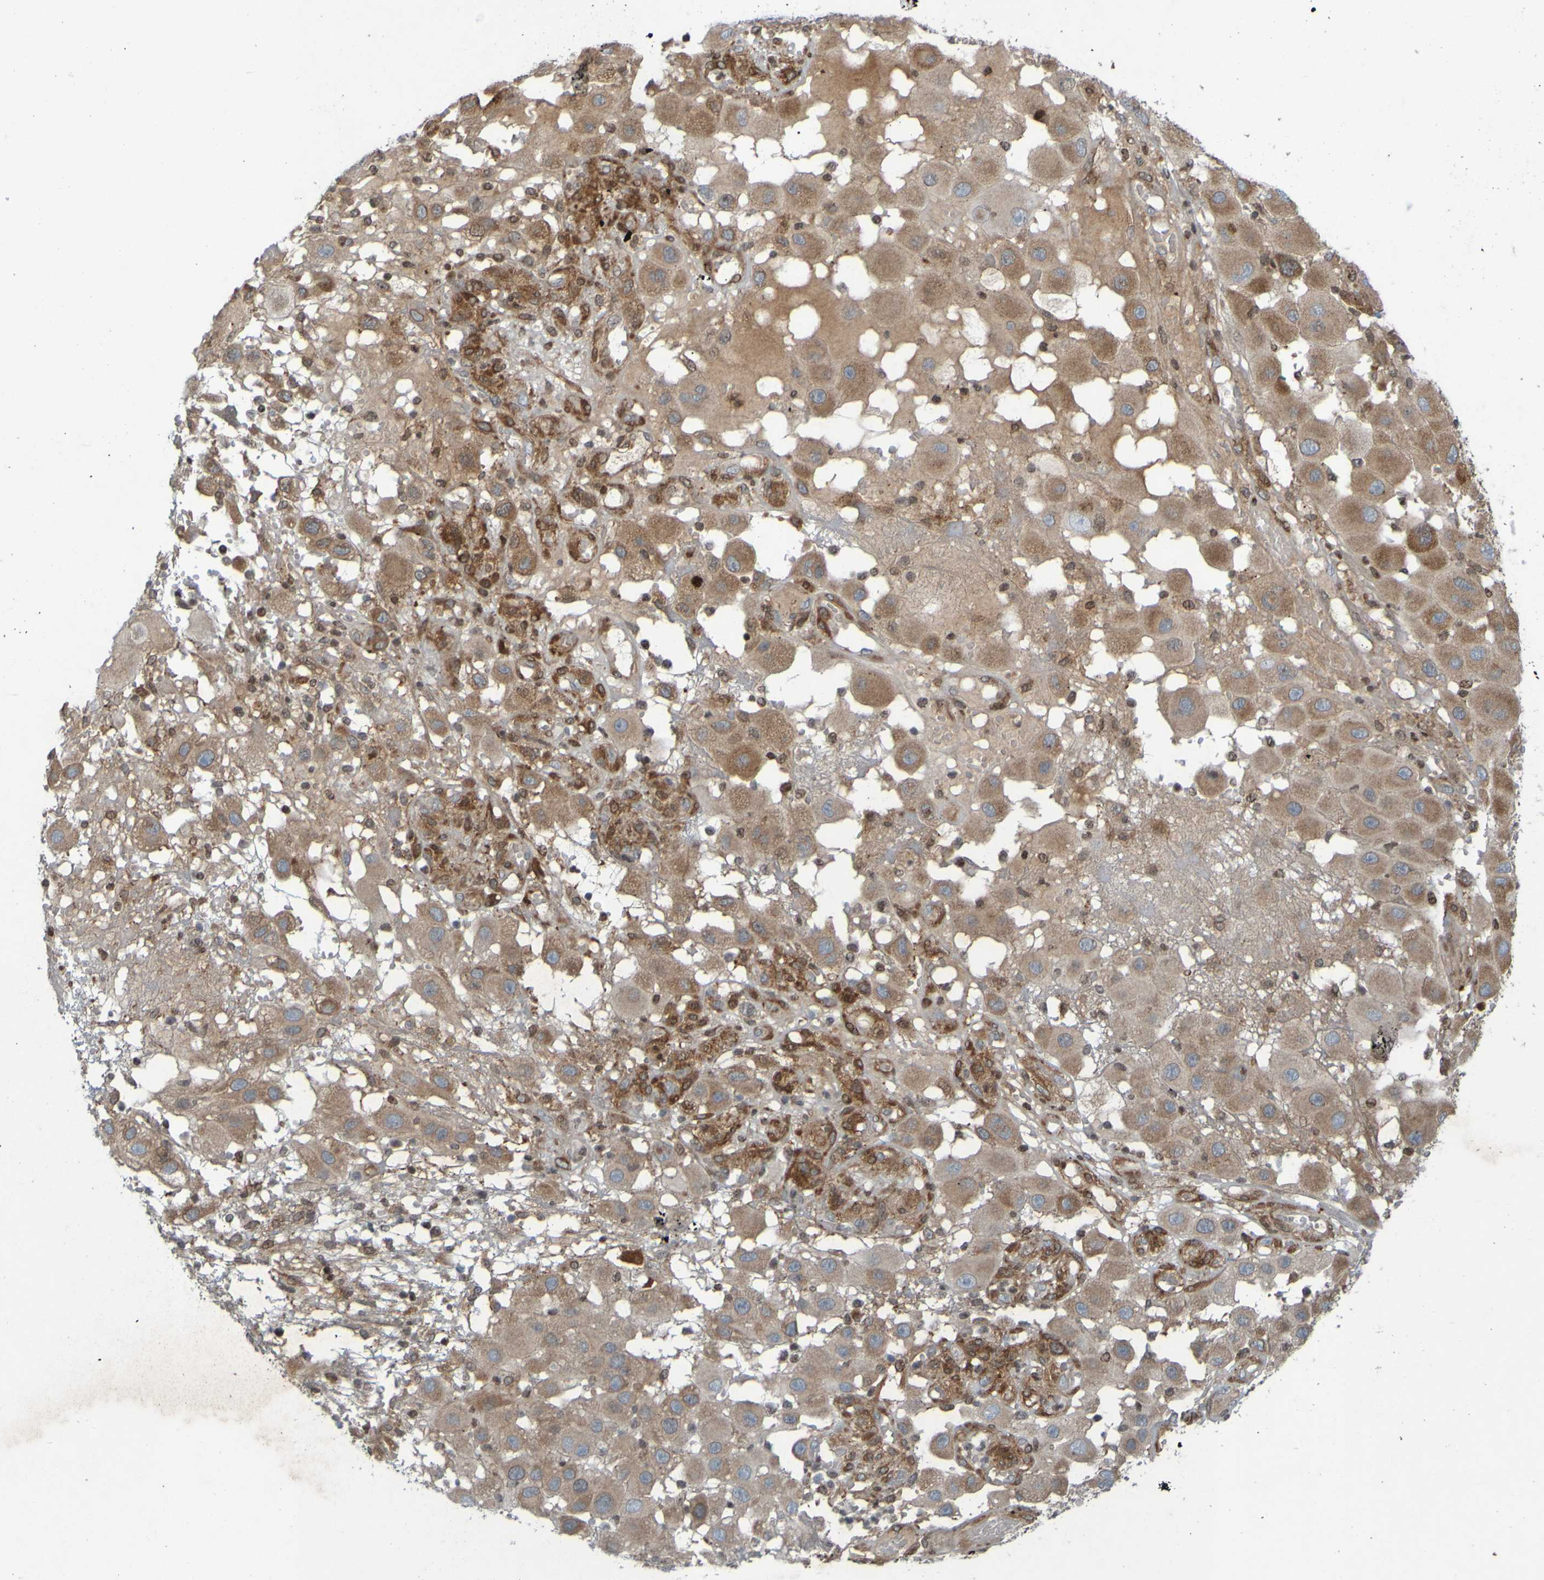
{"staining": {"intensity": "moderate", "quantity": ">75%", "location": "cytoplasmic/membranous"}, "tissue": "melanoma", "cell_type": "Tumor cells", "image_type": "cancer", "snomed": [{"axis": "morphology", "description": "Malignant melanoma, NOS"}, {"axis": "topography", "description": "Skin"}], "caption": "Immunohistochemical staining of melanoma shows moderate cytoplasmic/membranous protein staining in approximately >75% of tumor cells. Using DAB (brown) and hematoxylin (blue) stains, captured at high magnification using brightfield microscopy.", "gene": "GUCY1A1", "patient": {"sex": "female", "age": 81}}